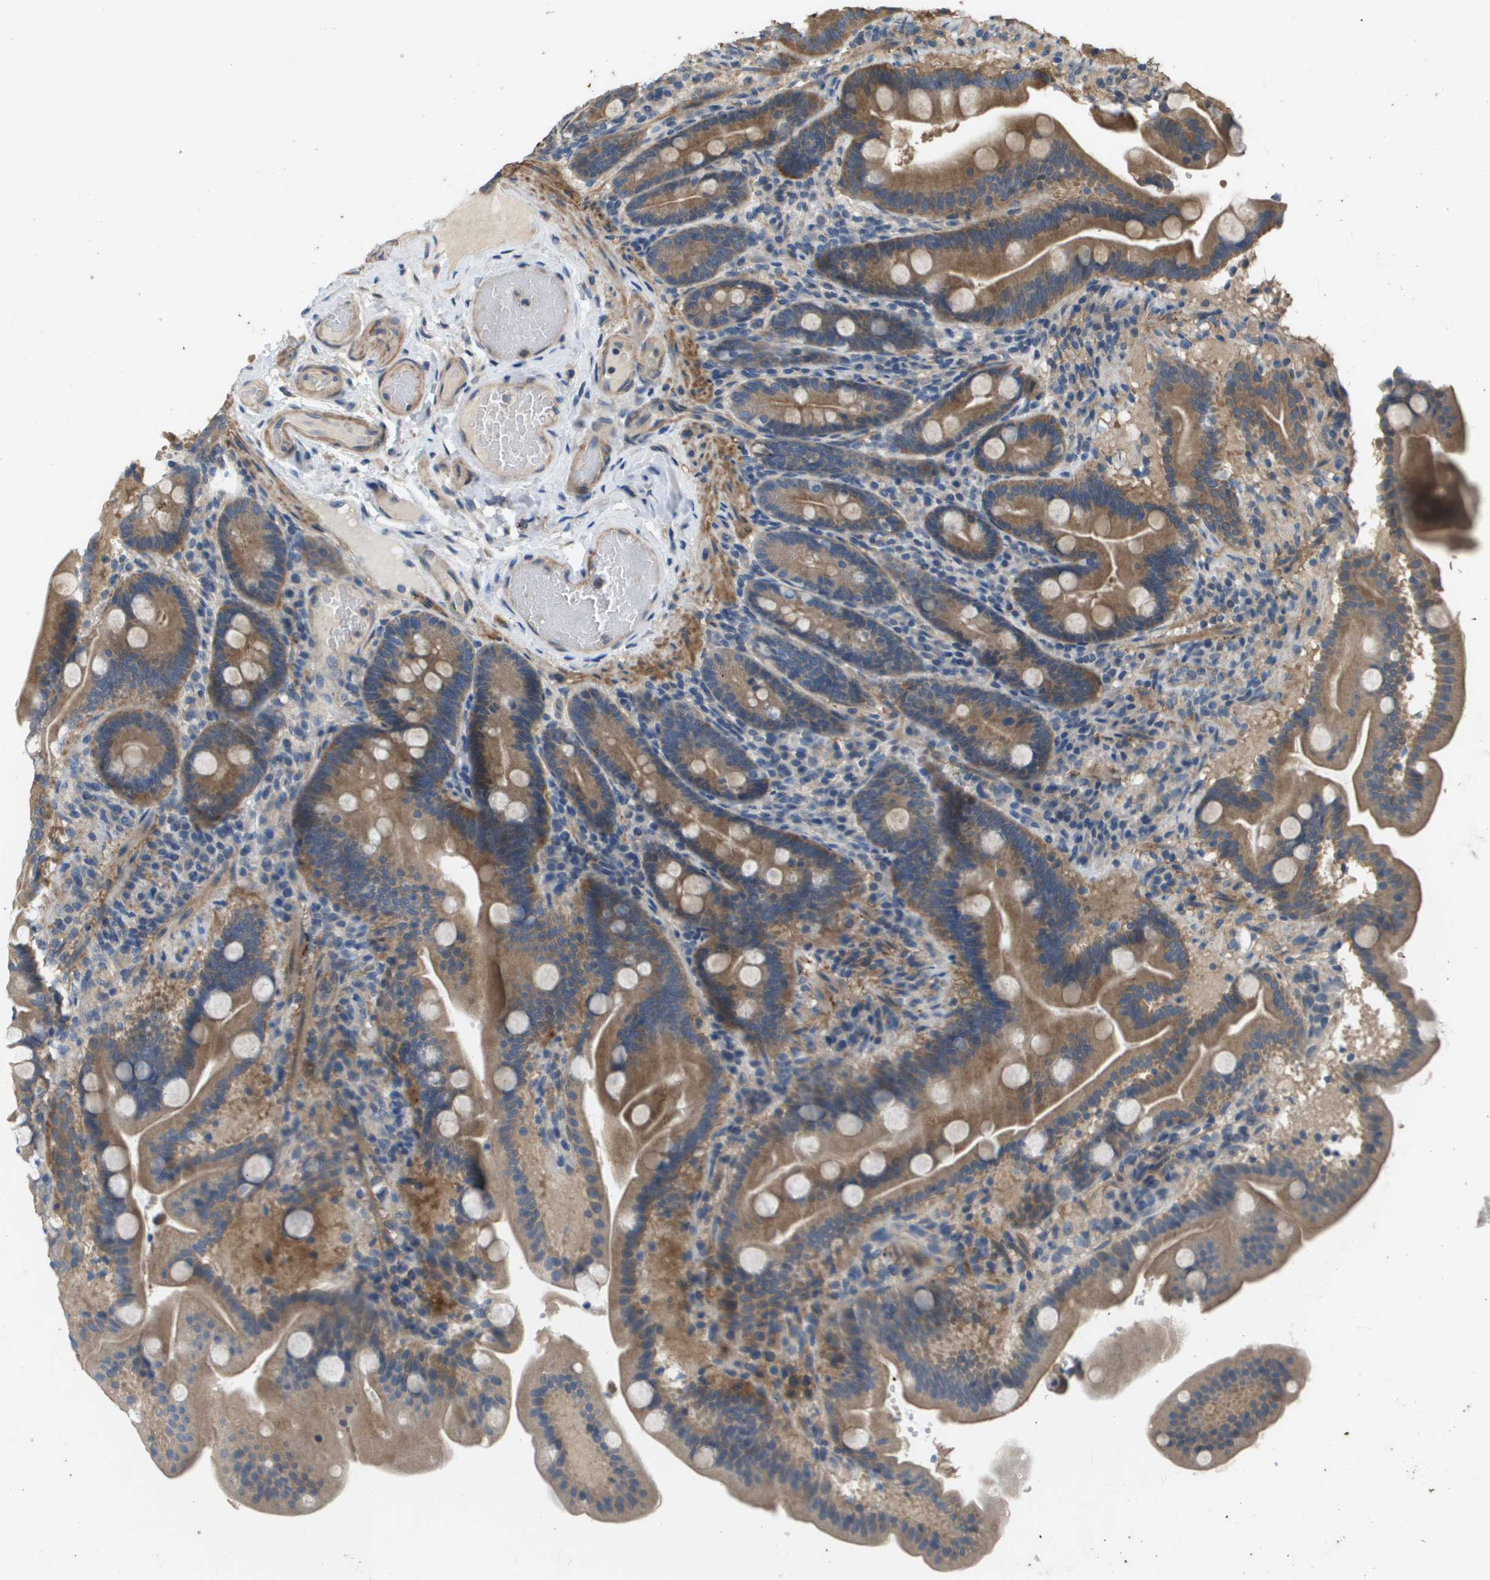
{"staining": {"intensity": "moderate", "quantity": ">75%", "location": "cytoplasmic/membranous"}, "tissue": "duodenum", "cell_type": "Glandular cells", "image_type": "normal", "snomed": [{"axis": "morphology", "description": "Normal tissue, NOS"}, {"axis": "topography", "description": "Duodenum"}], "caption": "Approximately >75% of glandular cells in benign human duodenum exhibit moderate cytoplasmic/membranous protein positivity as visualized by brown immunohistochemical staining.", "gene": "KRT23", "patient": {"sex": "male", "age": 54}}